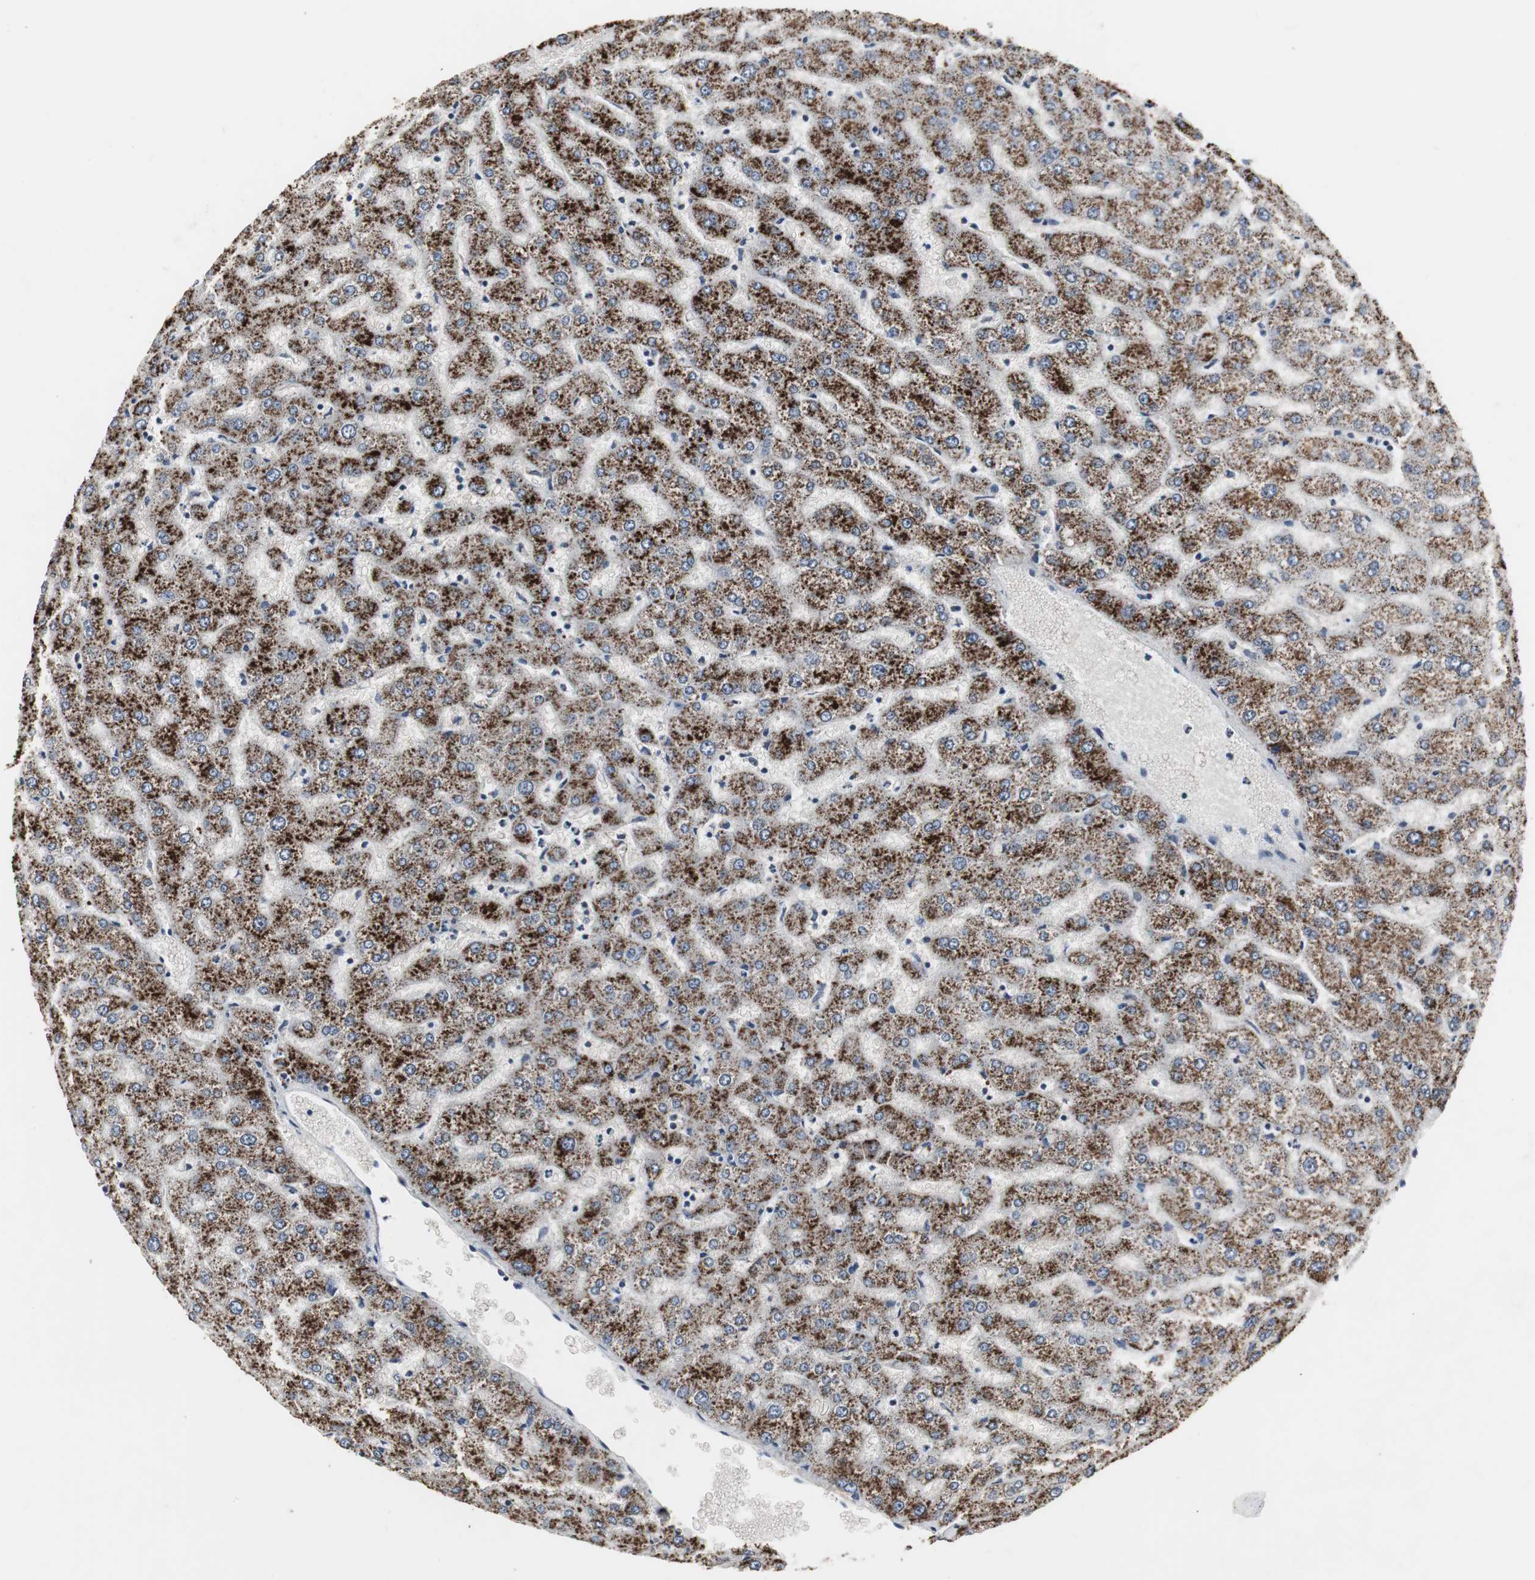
{"staining": {"intensity": "moderate", "quantity": "25%-75%", "location": "cytoplasmic/membranous"}, "tissue": "liver", "cell_type": "Cholangiocytes", "image_type": "normal", "snomed": [{"axis": "morphology", "description": "Normal tissue, NOS"}, {"axis": "morphology", "description": "Fibrosis, NOS"}, {"axis": "topography", "description": "Liver"}], "caption": "Immunohistochemical staining of benign human liver exhibits moderate cytoplasmic/membranous protein expression in approximately 25%-75% of cholangiocytes. (Stains: DAB in brown, nuclei in blue, Microscopy: brightfield microscopy at high magnification).", "gene": "ACAA1", "patient": {"sex": "female", "age": 29}}